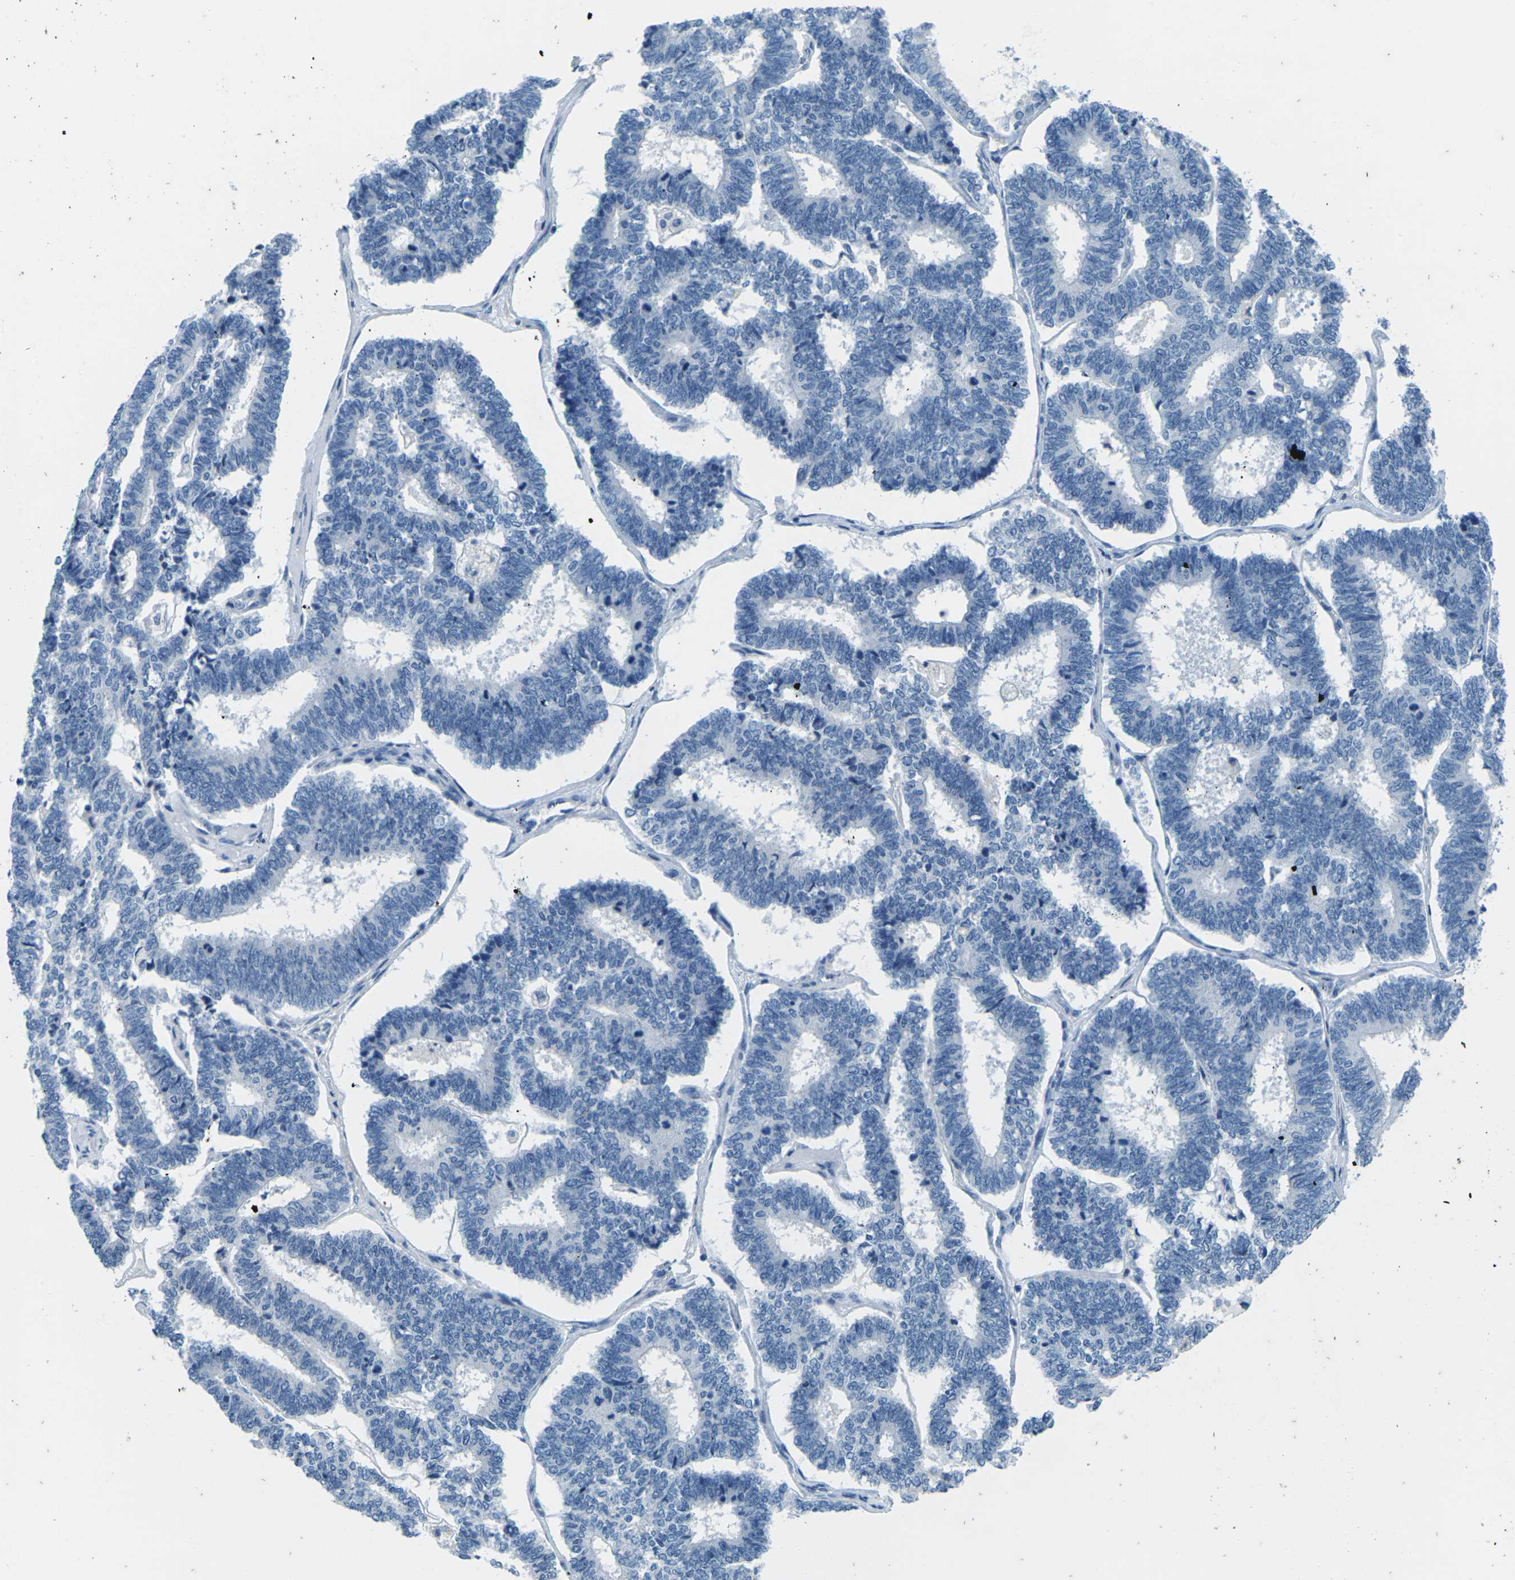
{"staining": {"intensity": "negative", "quantity": "none", "location": "none"}, "tissue": "endometrial cancer", "cell_type": "Tumor cells", "image_type": "cancer", "snomed": [{"axis": "morphology", "description": "Adenocarcinoma, NOS"}, {"axis": "topography", "description": "Endometrium"}], "caption": "There is no significant positivity in tumor cells of endometrial cancer. The staining is performed using DAB (3,3'-diaminobenzidine) brown chromogen with nuclei counter-stained in using hematoxylin.", "gene": "UMOD", "patient": {"sex": "female", "age": 70}}